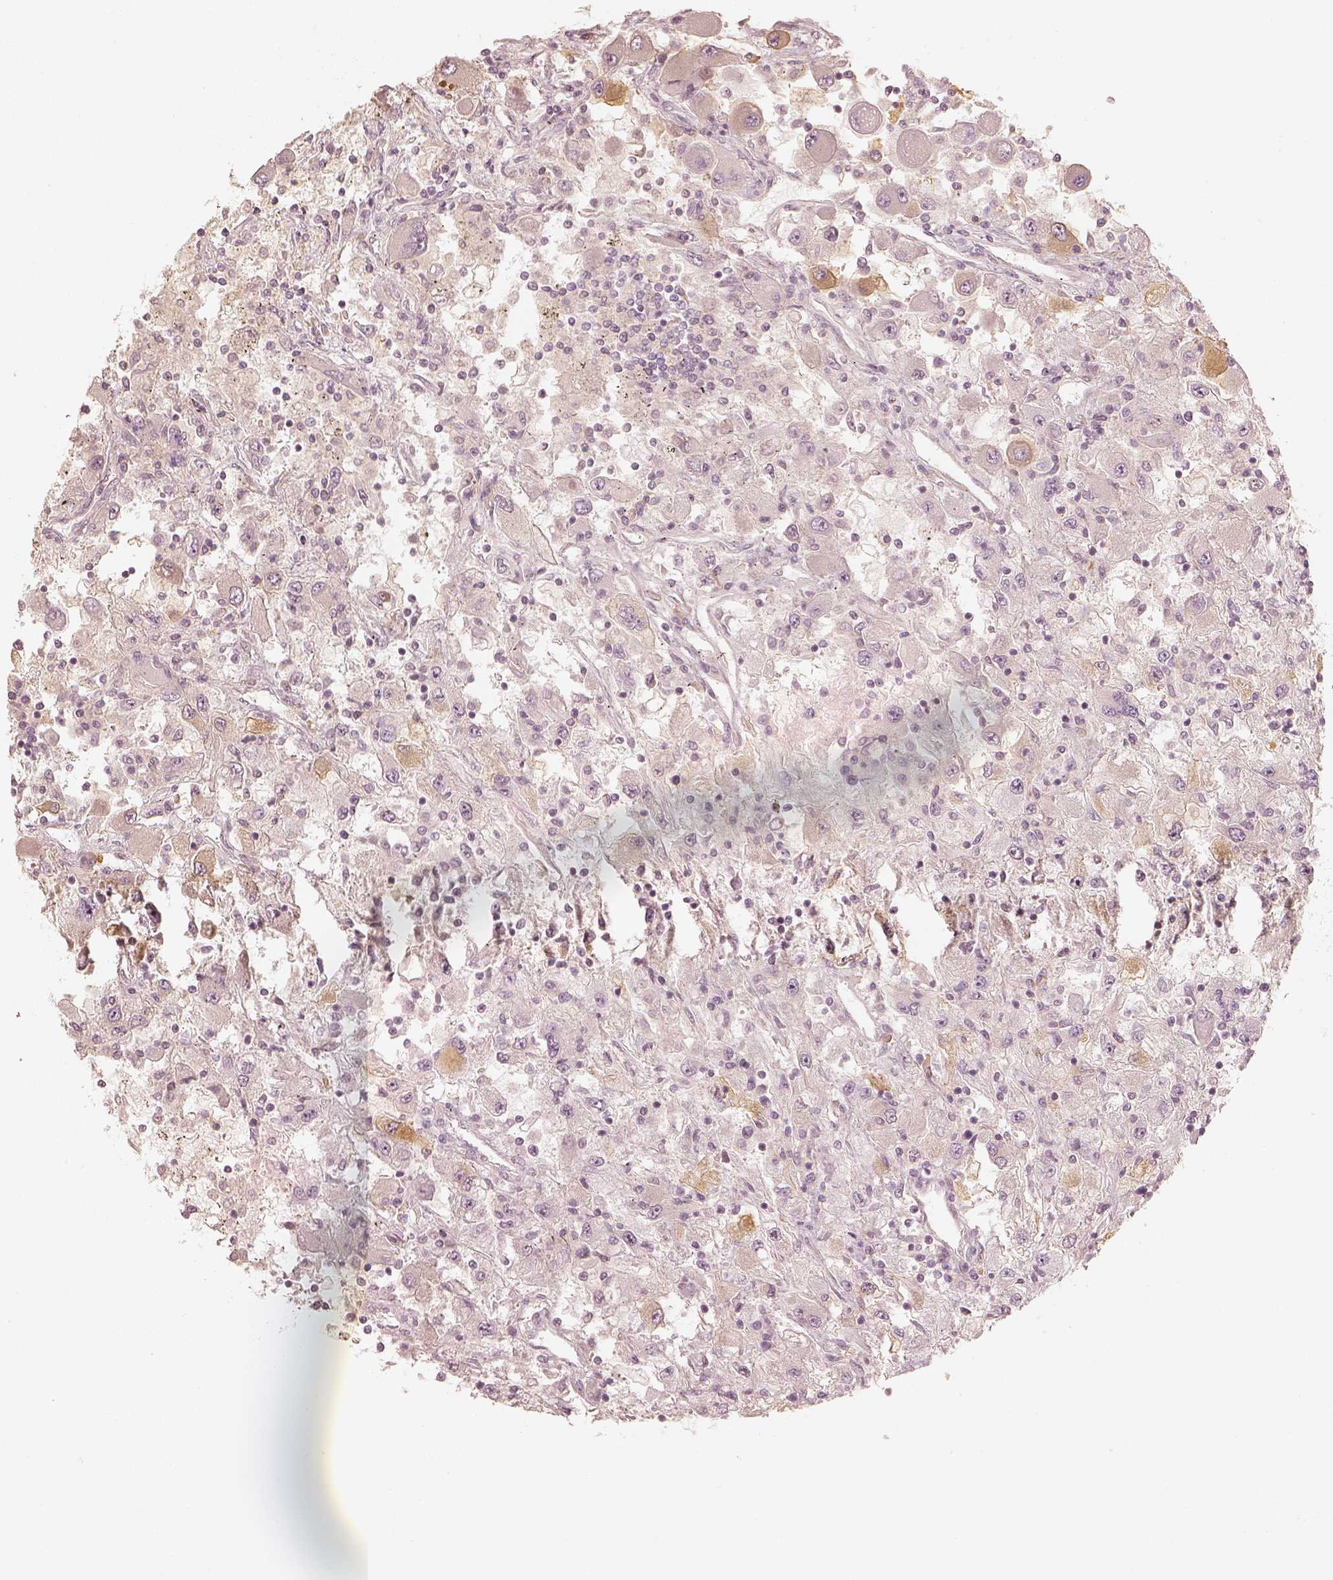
{"staining": {"intensity": "weak", "quantity": "<25%", "location": "cytoplasmic/membranous"}, "tissue": "renal cancer", "cell_type": "Tumor cells", "image_type": "cancer", "snomed": [{"axis": "morphology", "description": "Adenocarcinoma, NOS"}, {"axis": "topography", "description": "Kidney"}], "caption": "Immunohistochemical staining of adenocarcinoma (renal) demonstrates no significant positivity in tumor cells.", "gene": "GORASP2", "patient": {"sex": "female", "age": 67}}